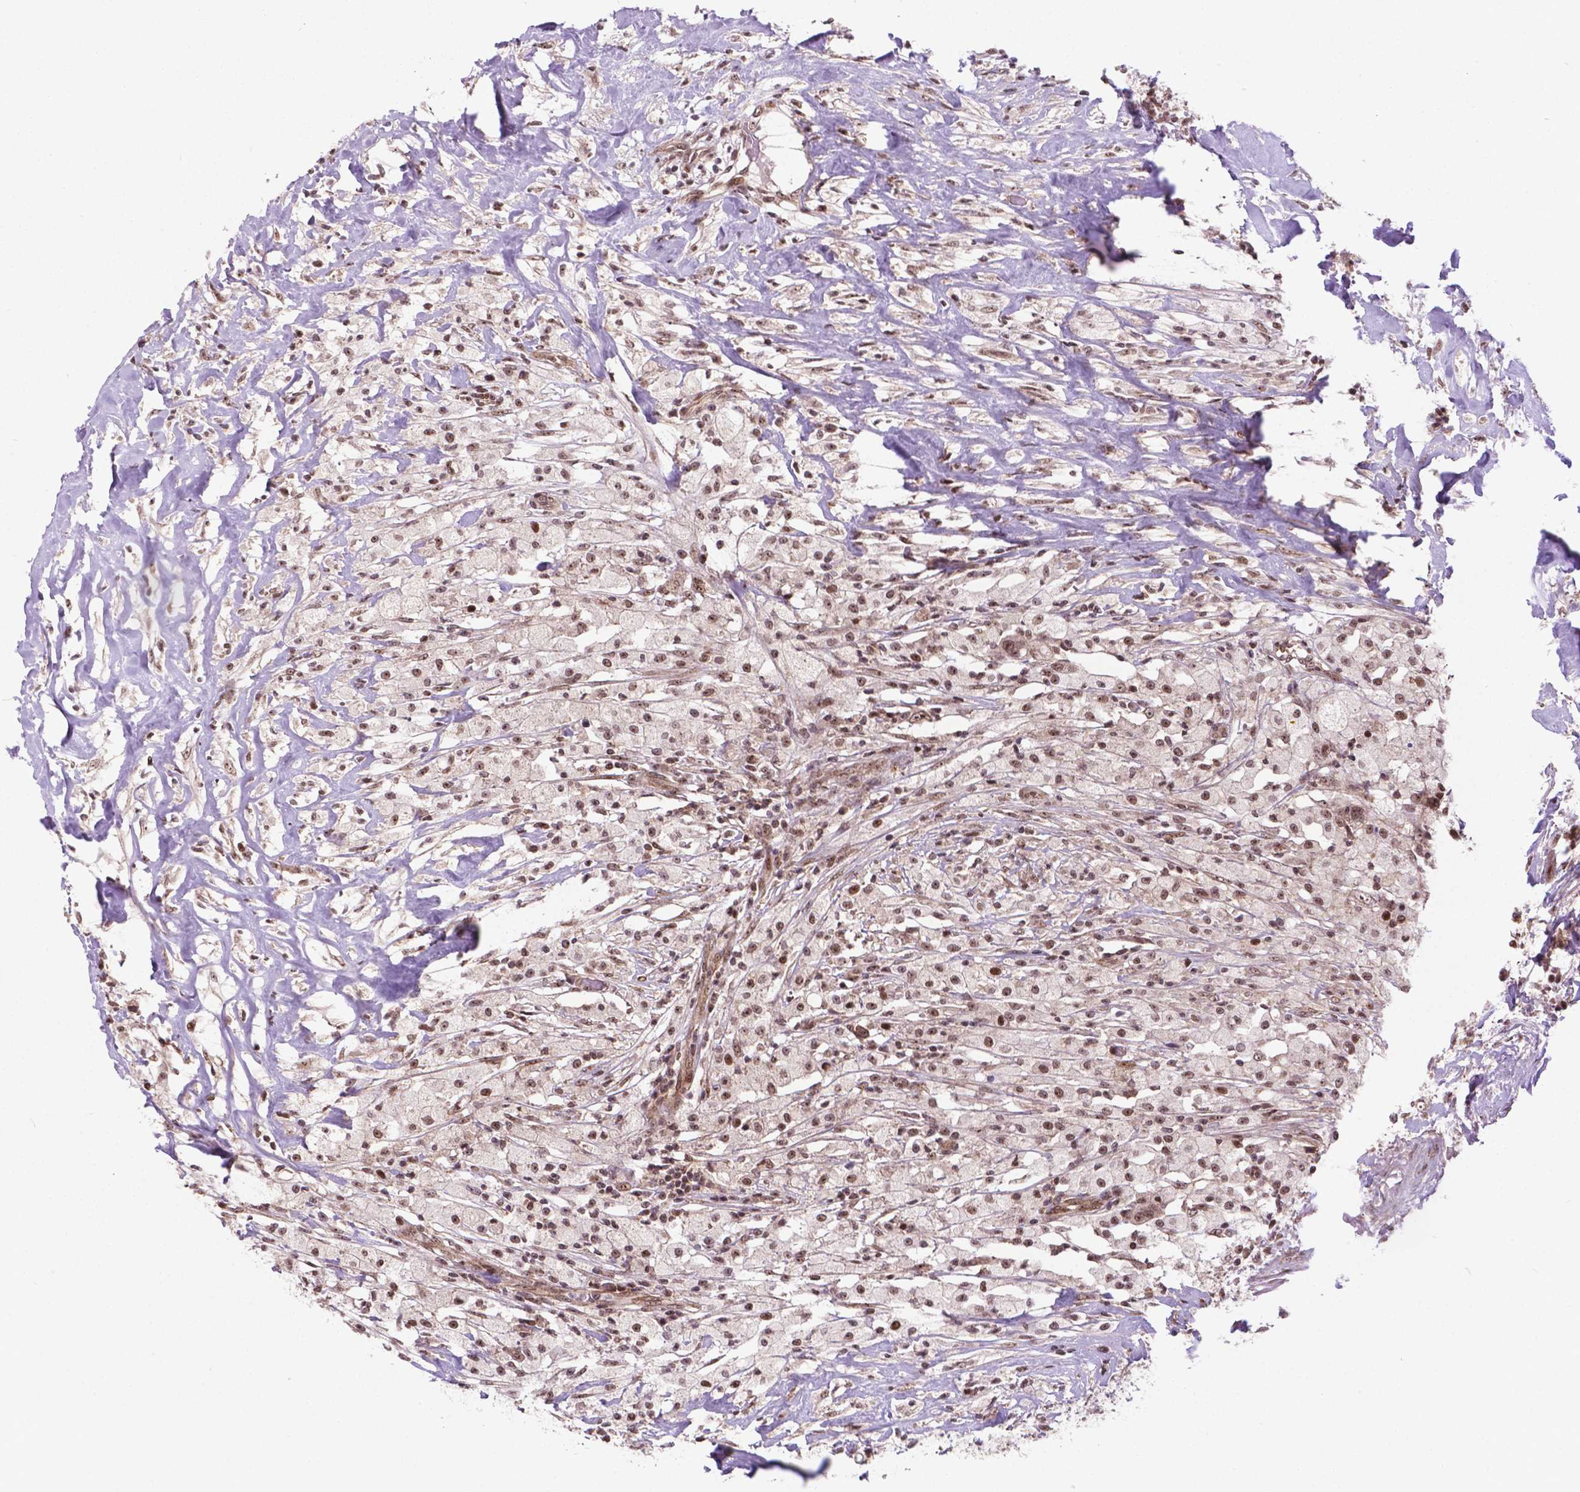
{"staining": {"intensity": "moderate", "quantity": ">75%", "location": "nuclear"}, "tissue": "testis cancer", "cell_type": "Tumor cells", "image_type": "cancer", "snomed": [{"axis": "morphology", "description": "Necrosis, NOS"}, {"axis": "morphology", "description": "Carcinoma, Embryonal, NOS"}, {"axis": "topography", "description": "Testis"}], "caption": "This photomicrograph shows IHC staining of testis cancer, with medium moderate nuclear positivity in about >75% of tumor cells.", "gene": "CSNK2A1", "patient": {"sex": "male", "age": 19}}